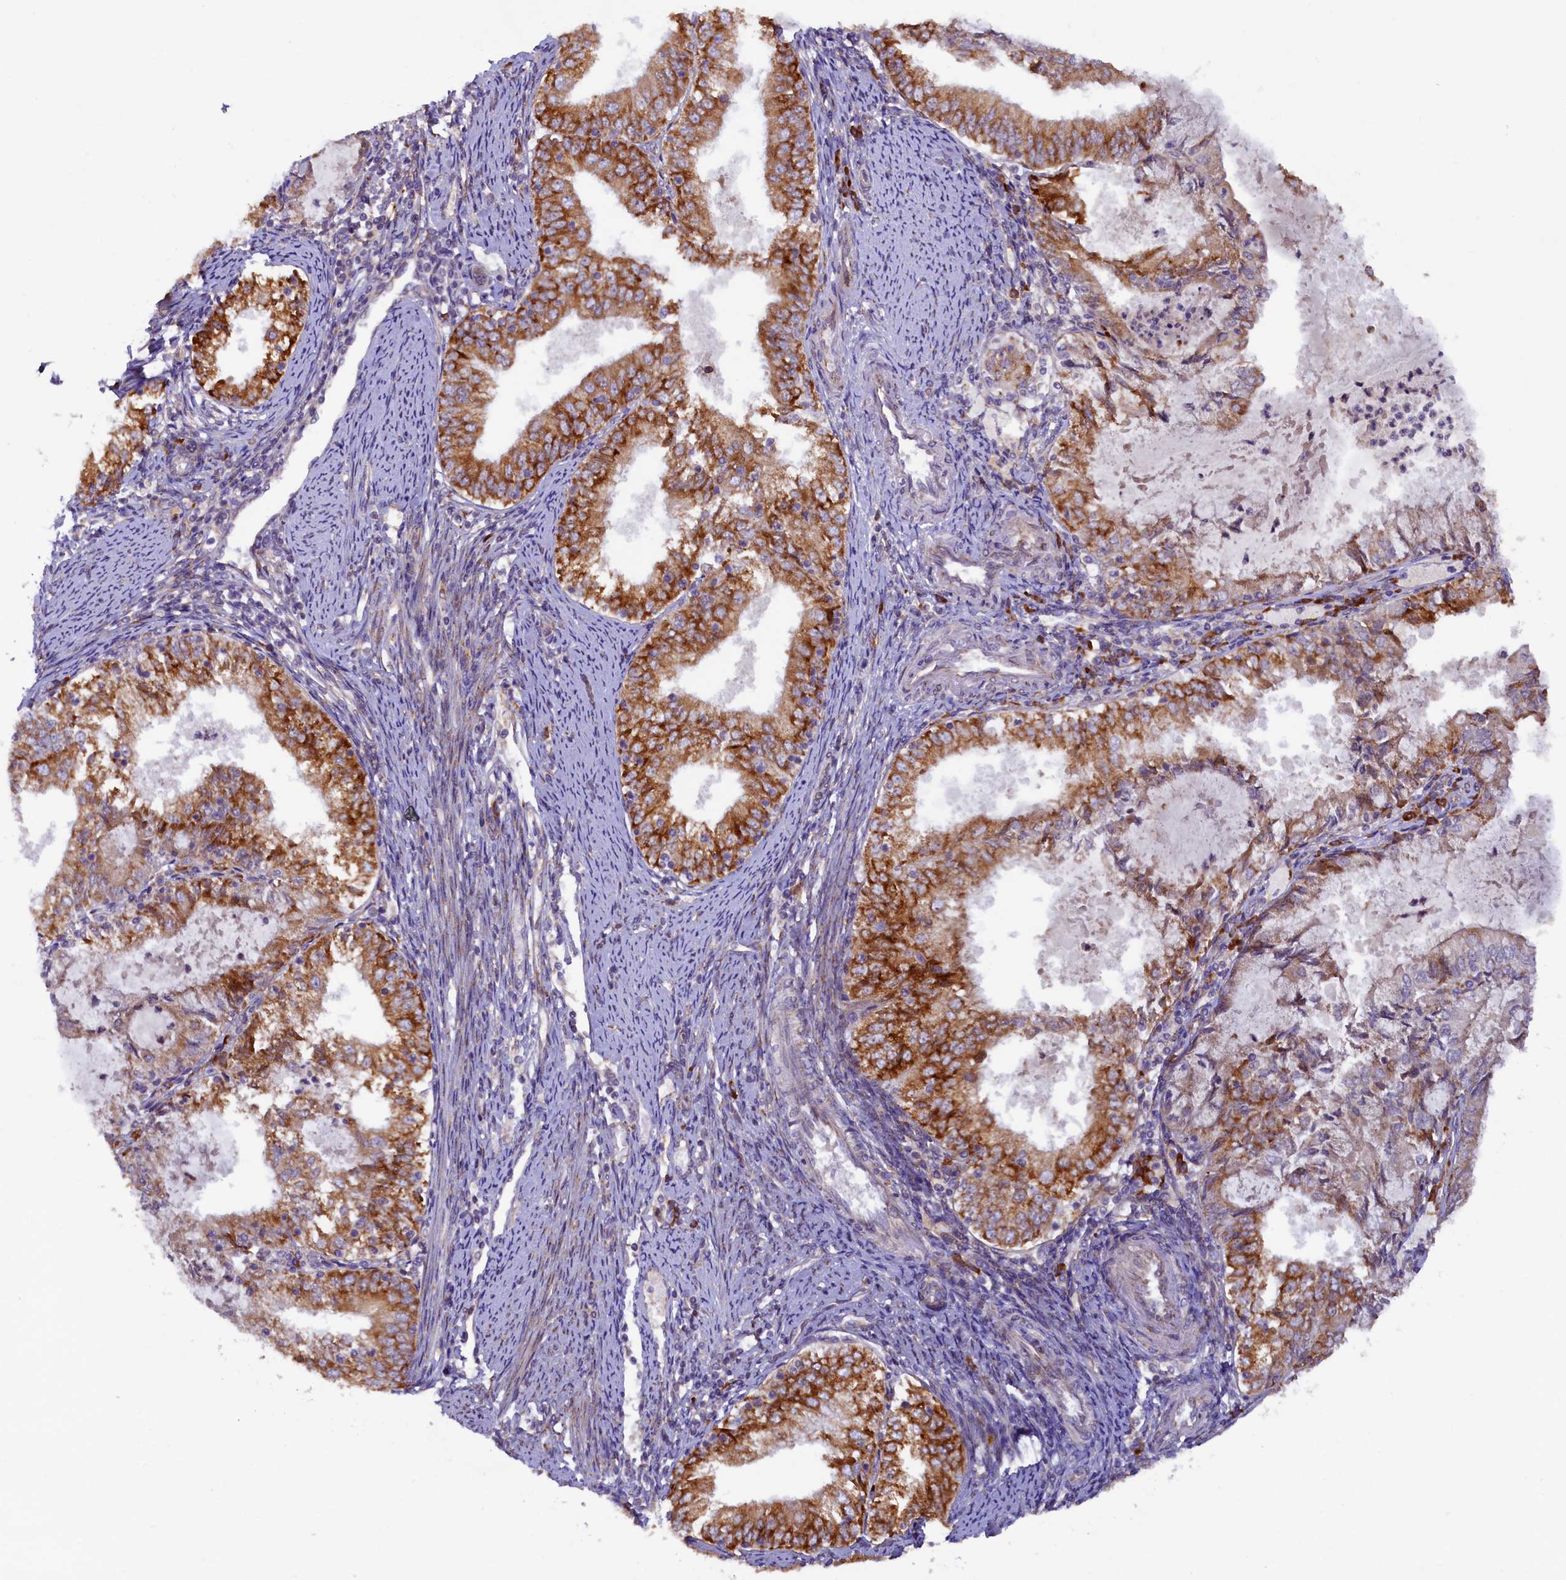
{"staining": {"intensity": "strong", "quantity": ">75%", "location": "cytoplasmic/membranous"}, "tissue": "endometrial cancer", "cell_type": "Tumor cells", "image_type": "cancer", "snomed": [{"axis": "morphology", "description": "Adenocarcinoma, NOS"}, {"axis": "topography", "description": "Endometrium"}], "caption": "Immunohistochemistry (IHC) image of human endometrial cancer stained for a protein (brown), which shows high levels of strong cytoplasmic/membranous staining in about >75% of tumor cells.", "gene": "SSC5D", "patient": {"sex": "female", "age": 57}}